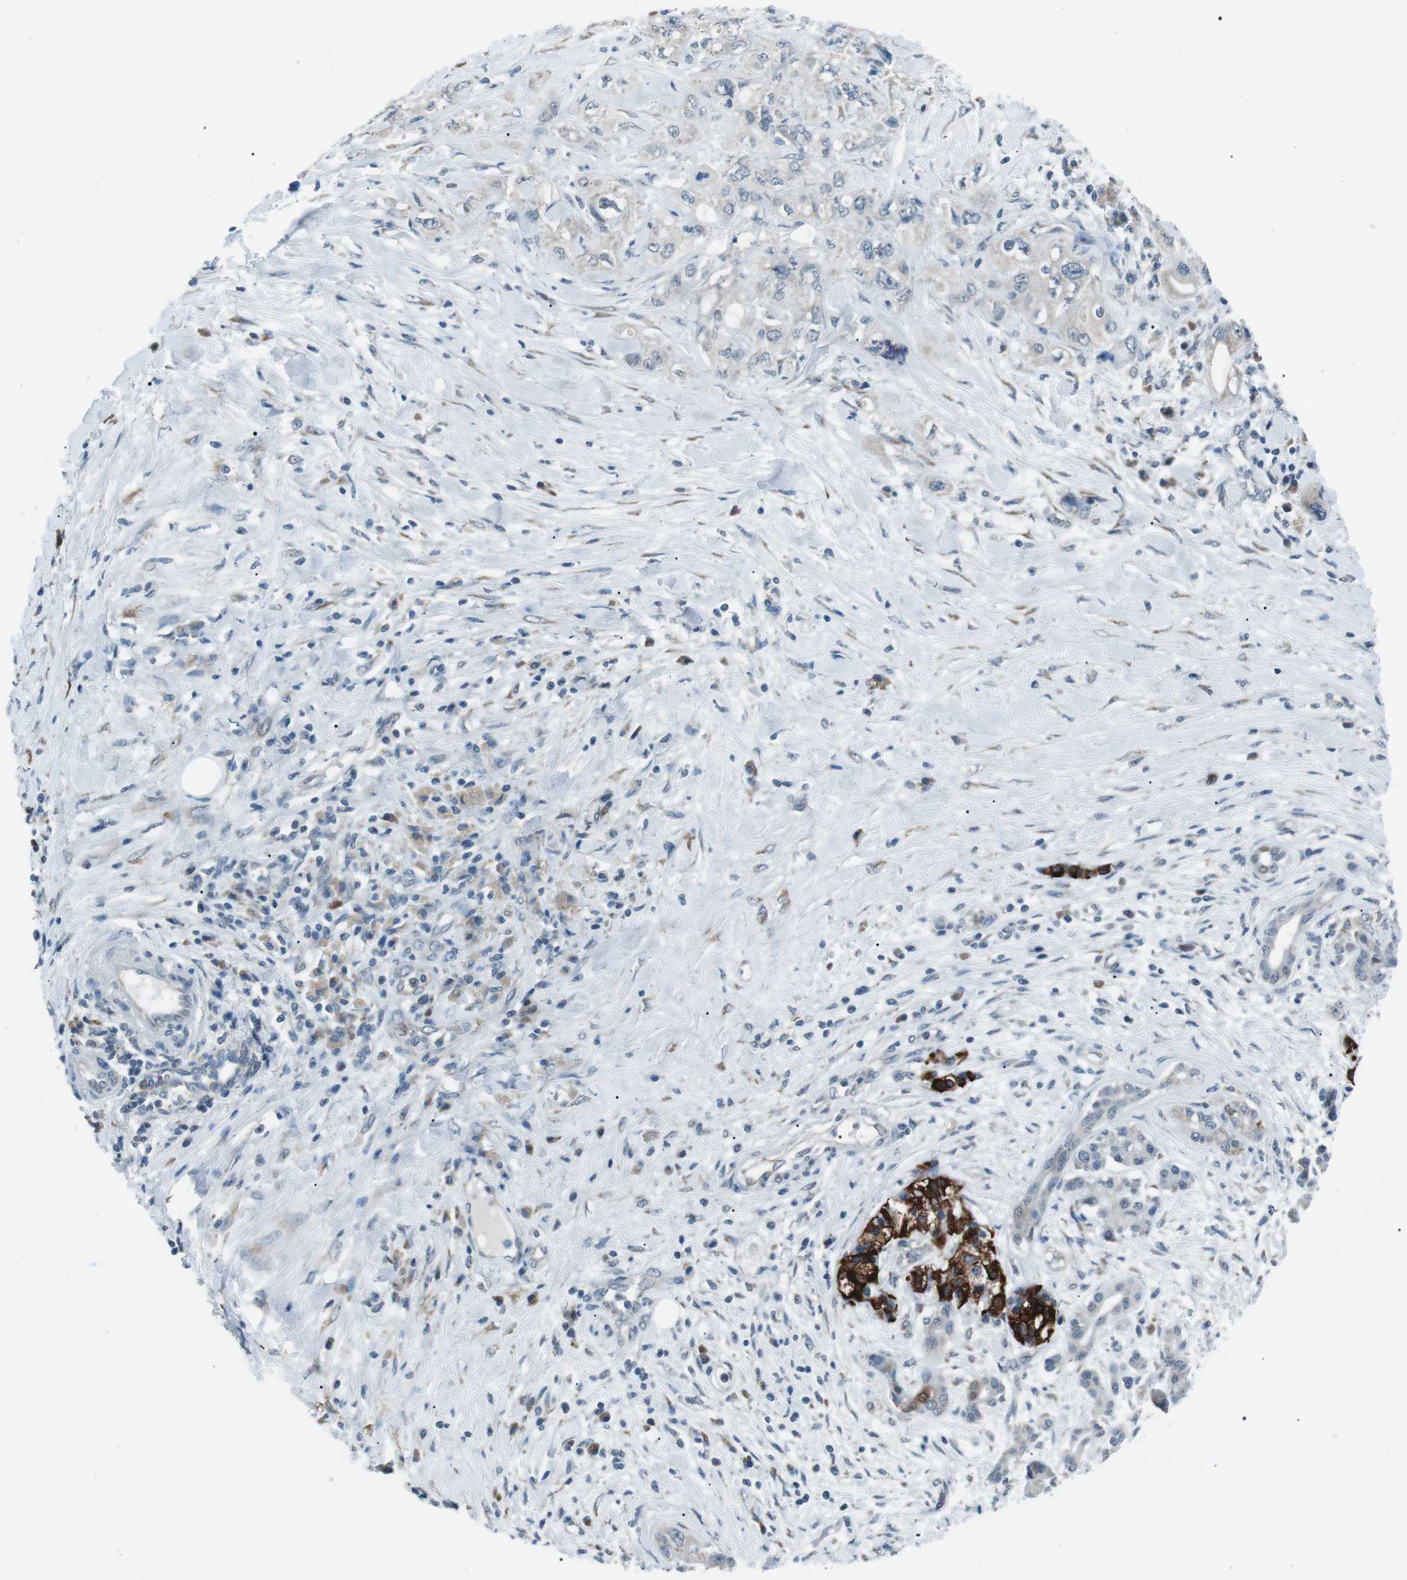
{"staining": {"intensity": "negative", "quantity": "none", "location": "none"}, "tissue": "pancreatic cancer", "cell_type": "Tumor cells", "image_type": "cancer", "snomed": [{"axis": "morphology", "description": "Adenocarcinoma, NOS"}, {"axis": "topography", "description": "Pancreas"}], "caption": "A histopathology image of human pancreatic cancer (adenocarcinoma) is negative for staining in tumor cells.", "gene": "SERPINB2", "patient": {"sex": "female", "age": 56}}